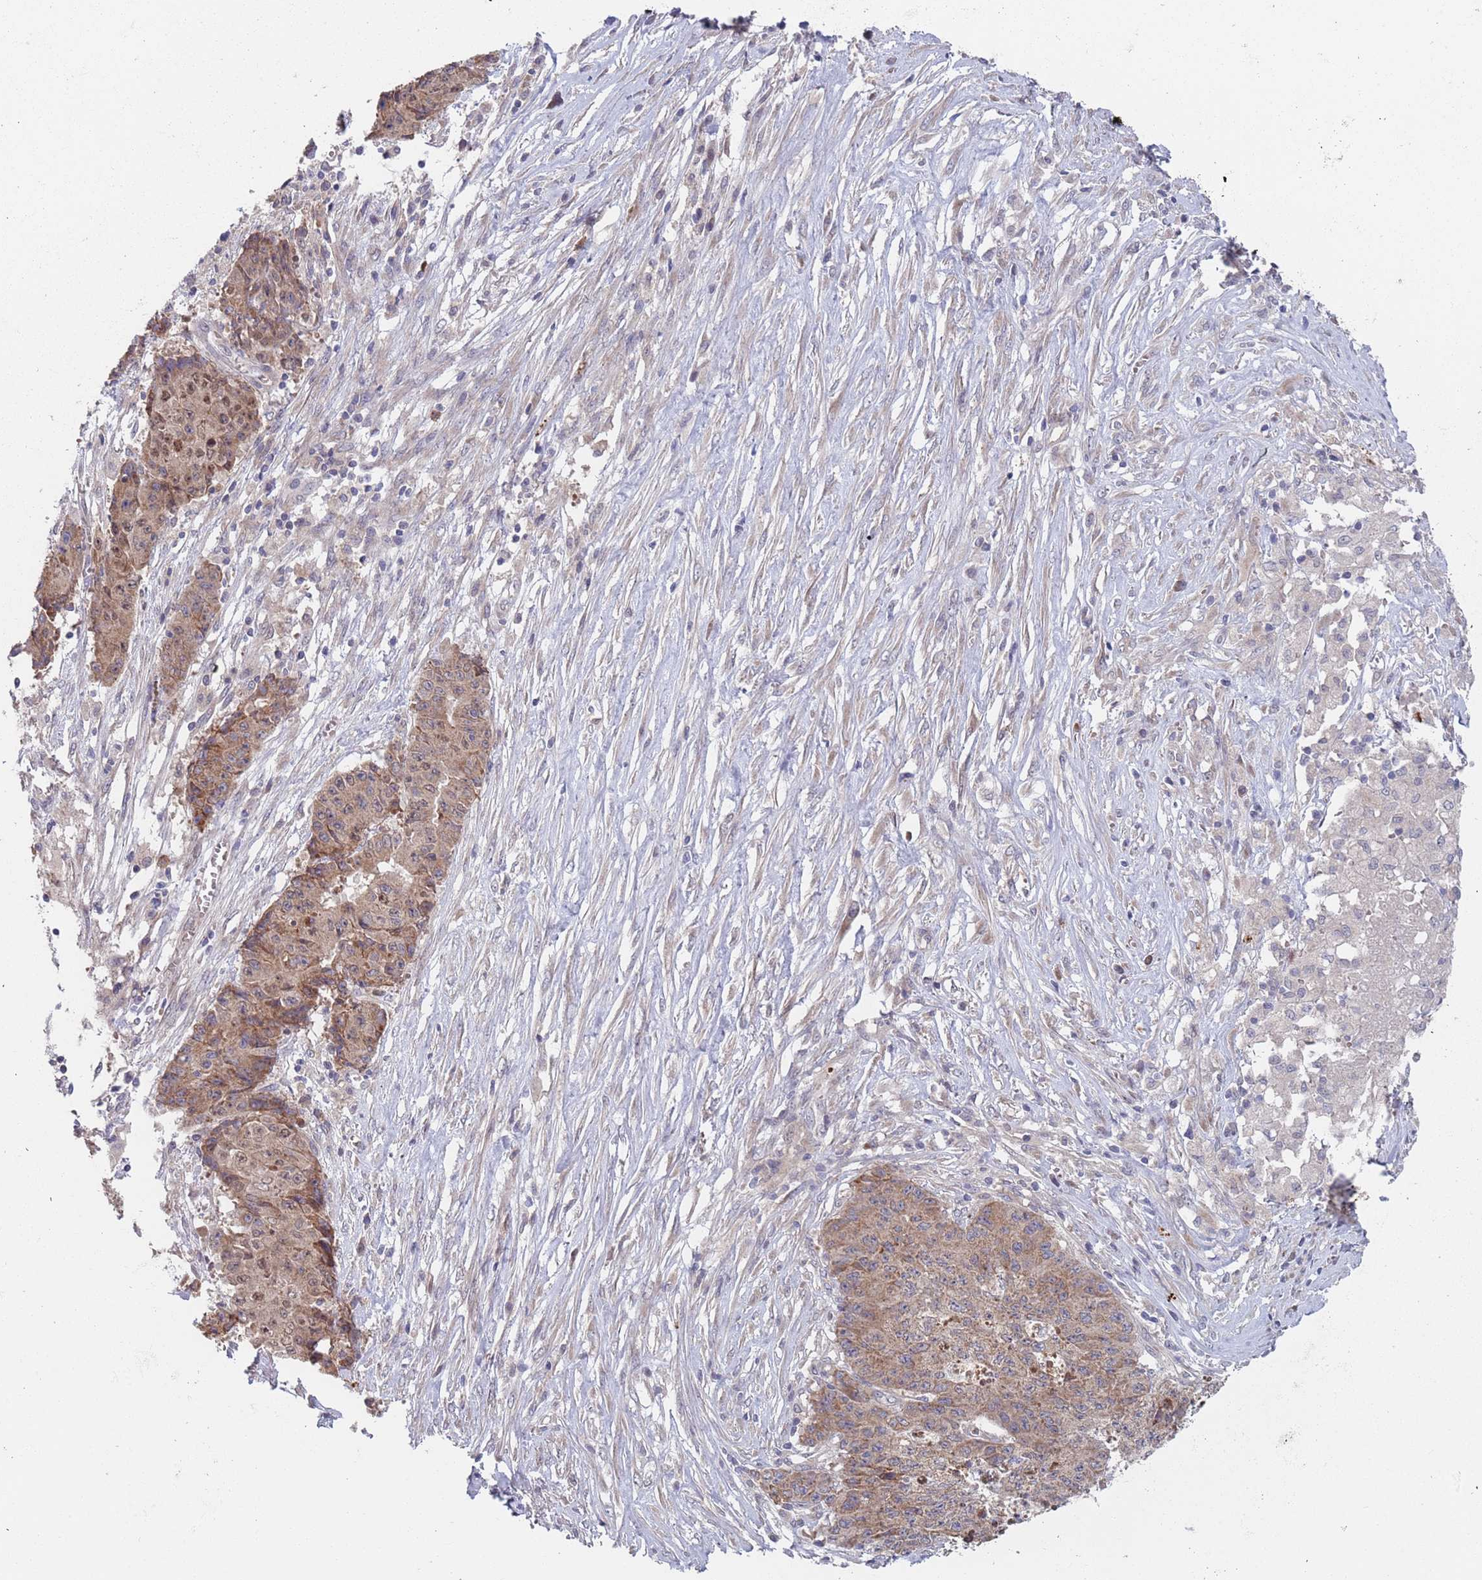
{"staining": {"intensity": "moderate", "quantity": ">75%", "location": "cytoplasmic/membranous"}, "tissue": "ovarian cancer", "cell_type": "Tumor cells", "image_type": "cancer", "snomed": [{"axis": "morphology", "description": "Carcinoma, endometroid"}, {"axis": "topography", "description": "Ovary"}], "caption": "Immunohistochemistry (IHC) micrograph of human endometroid carcinoma (ovarian) stained for a protein (brown), which demonstrates medium levels of moderate cytoplasmic/membranous staining in approximately >75% of tumor cells.", "gene": "ZNF140", "patient": {"sex": "female", "age": 42}}